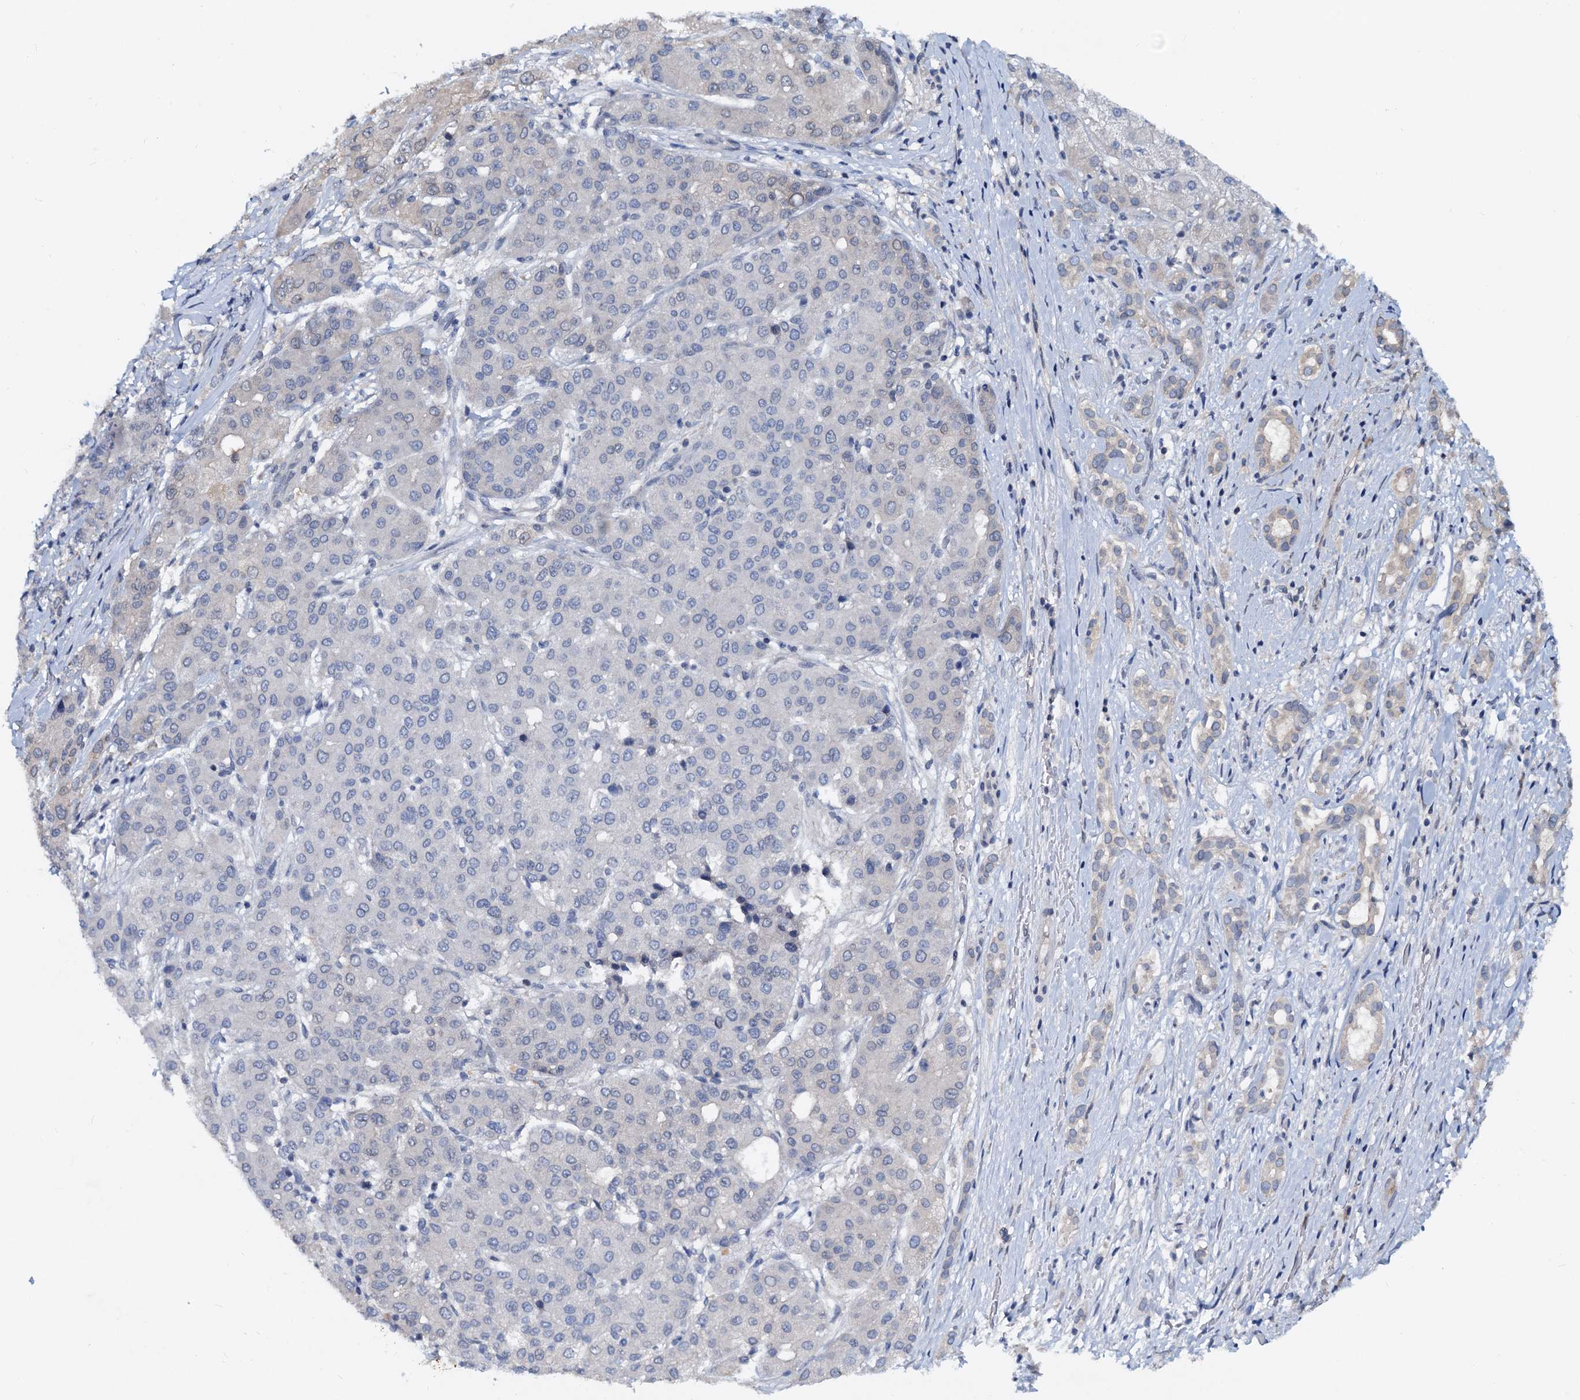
{"staining": {"intensity": "negative", "quantity": "none", "location": "none"}, "tissue": "liver cancer", "cell_type": "Tumor cells", "image_type": "cancer", "snomed": [{"axis": "morphology", "description": "Carcinoma, Hepatocellular, NOS"}, {"axis": "topography", "description": "Liver"}], "caption": "High power microscopy histopathology image of an immunohistochemistry (IHC) image of liver hepatocellular carcinoma, revealing no significant positivity in tumor cells.", "gene": "PTGES3", "patient": {"sex": "male", "age": 65}}